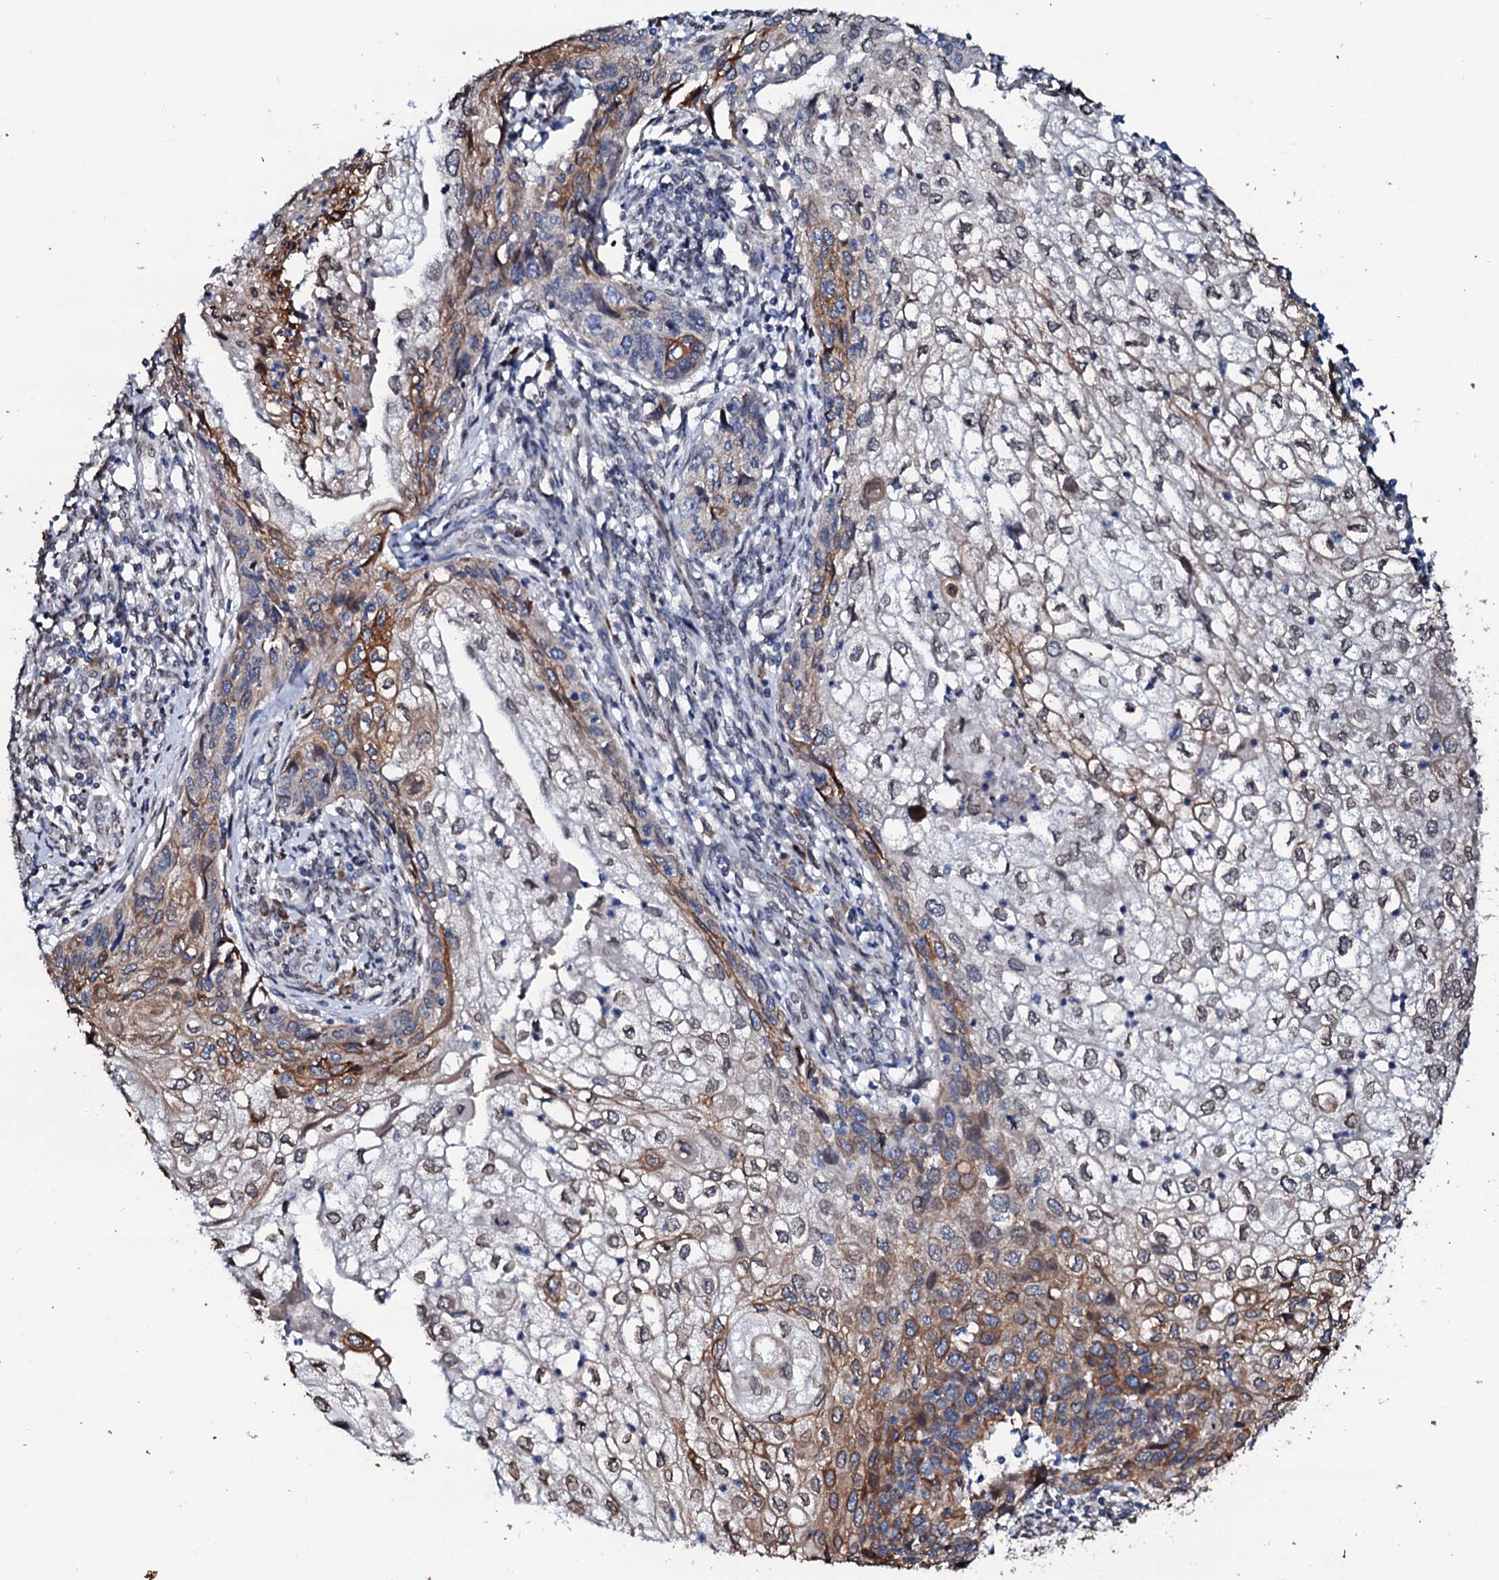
{"staining": {"intensity": "moderate", "quantity": "25%-75%", "location": "cytoplasmic/membranous"}, "tissue": "cervical cancer", "cell_type": "Tumor cells", "image_type": "cancer", "snomed": [{"axis": "morphology", "description": "Squamous cell carcinoma, NOS"}, {"axis": "topography", "description": "Cervix"}], "caption": "This is a histology image of immunohistochemistry (IHC) staining of squamous cell carcinoma (cervical), which shows moderate positivity in the cytoplasmic/membranous of tumor cells.", "gene": "NRP2", "patient": {"sex": "female", "age": 67}}